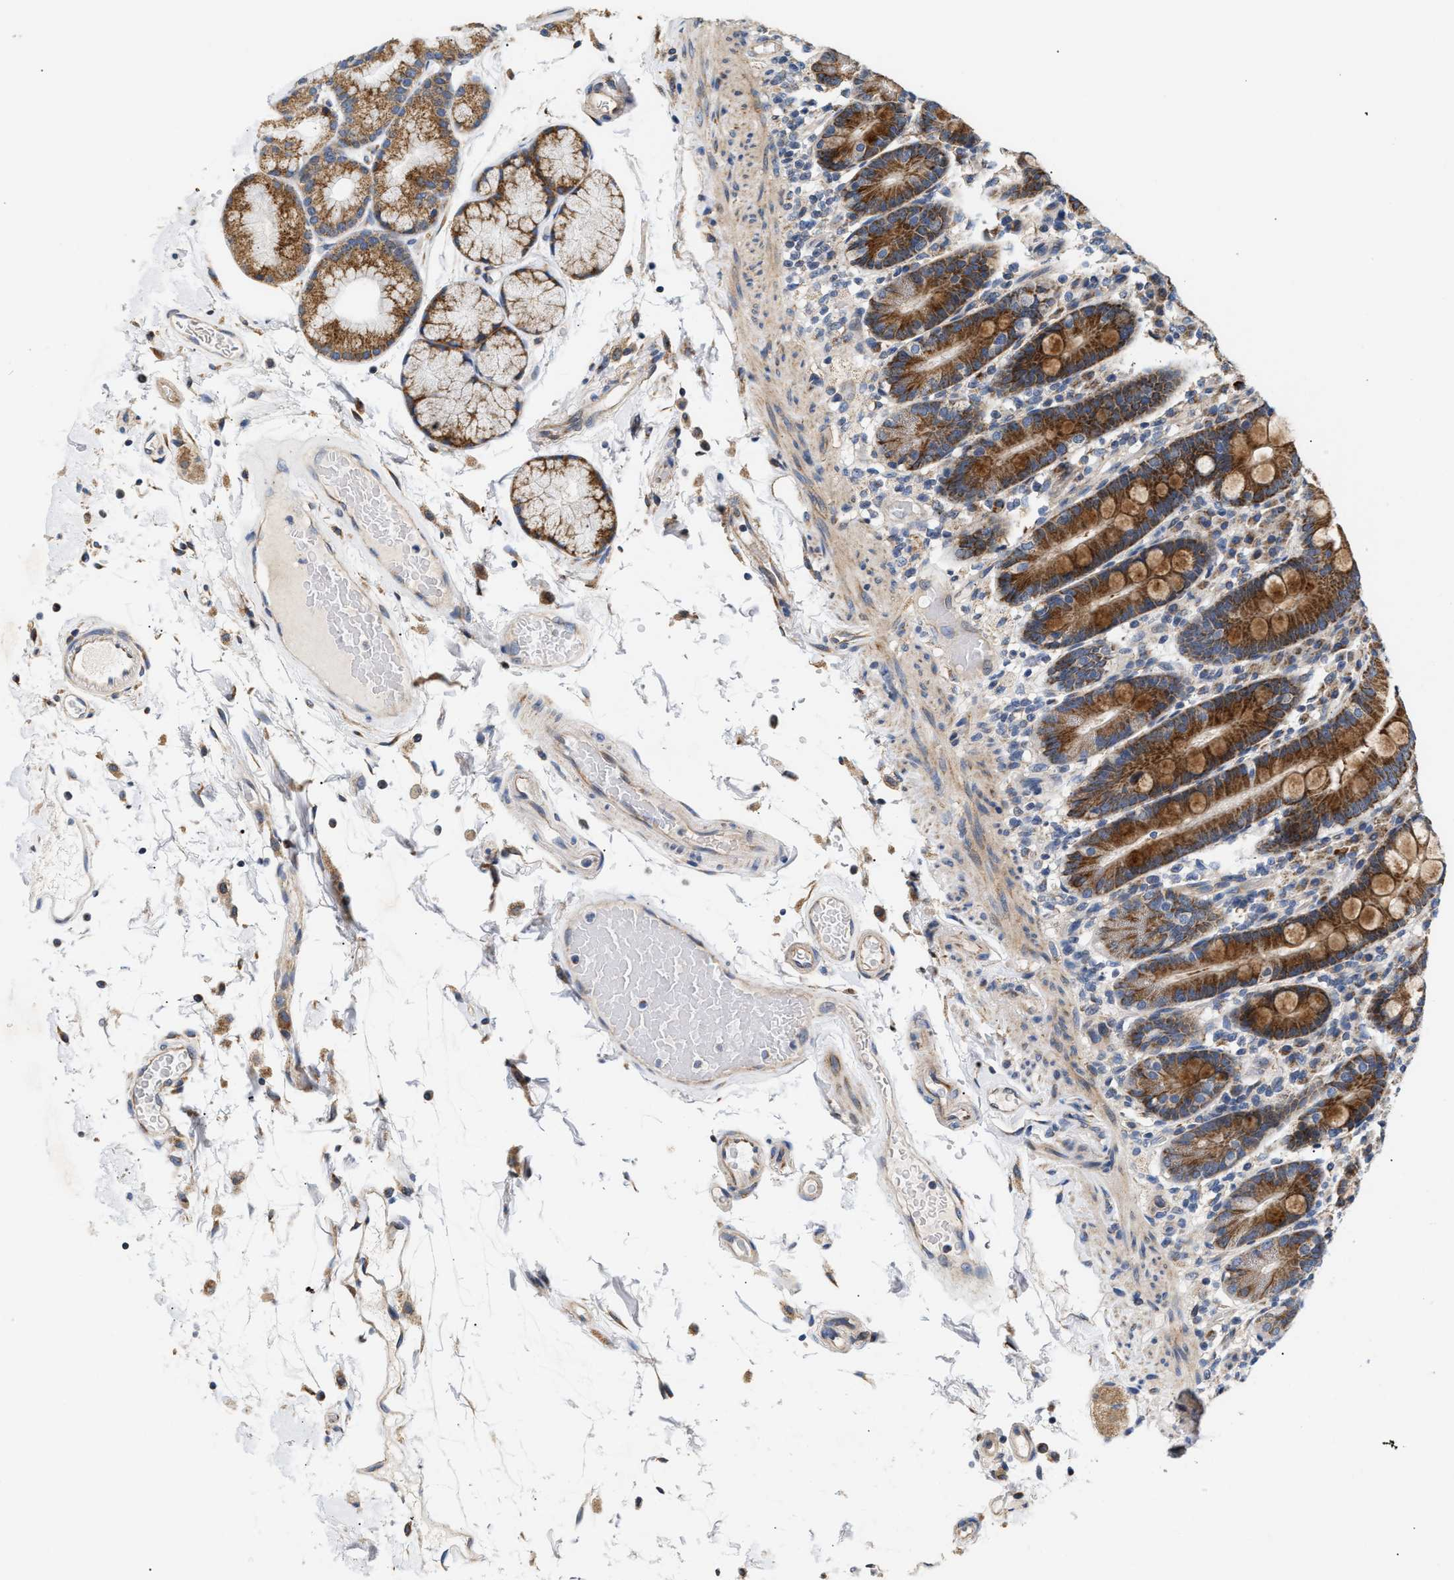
{"staining": {"intensity": "strong", "quantity": ">75%", "location": "cytoplasmic/membranous"}, "tissue": "duodenum", "cell_type": "Glandular cells", "image_type": "normal", "snomed": [{"axis": "morphology", "description": "Normal tissue, NOS"}, {"axis": "topography", "description": "Small intestine, NOS"}], "caption": "Brown immunohistochemical staining in unremarkable duodenum displays strong cytoplasmic/membranous positivity in about >75% of glandular cells.", "gene": "TMEM168", "patient": {"sex": "female", "age": 71}}